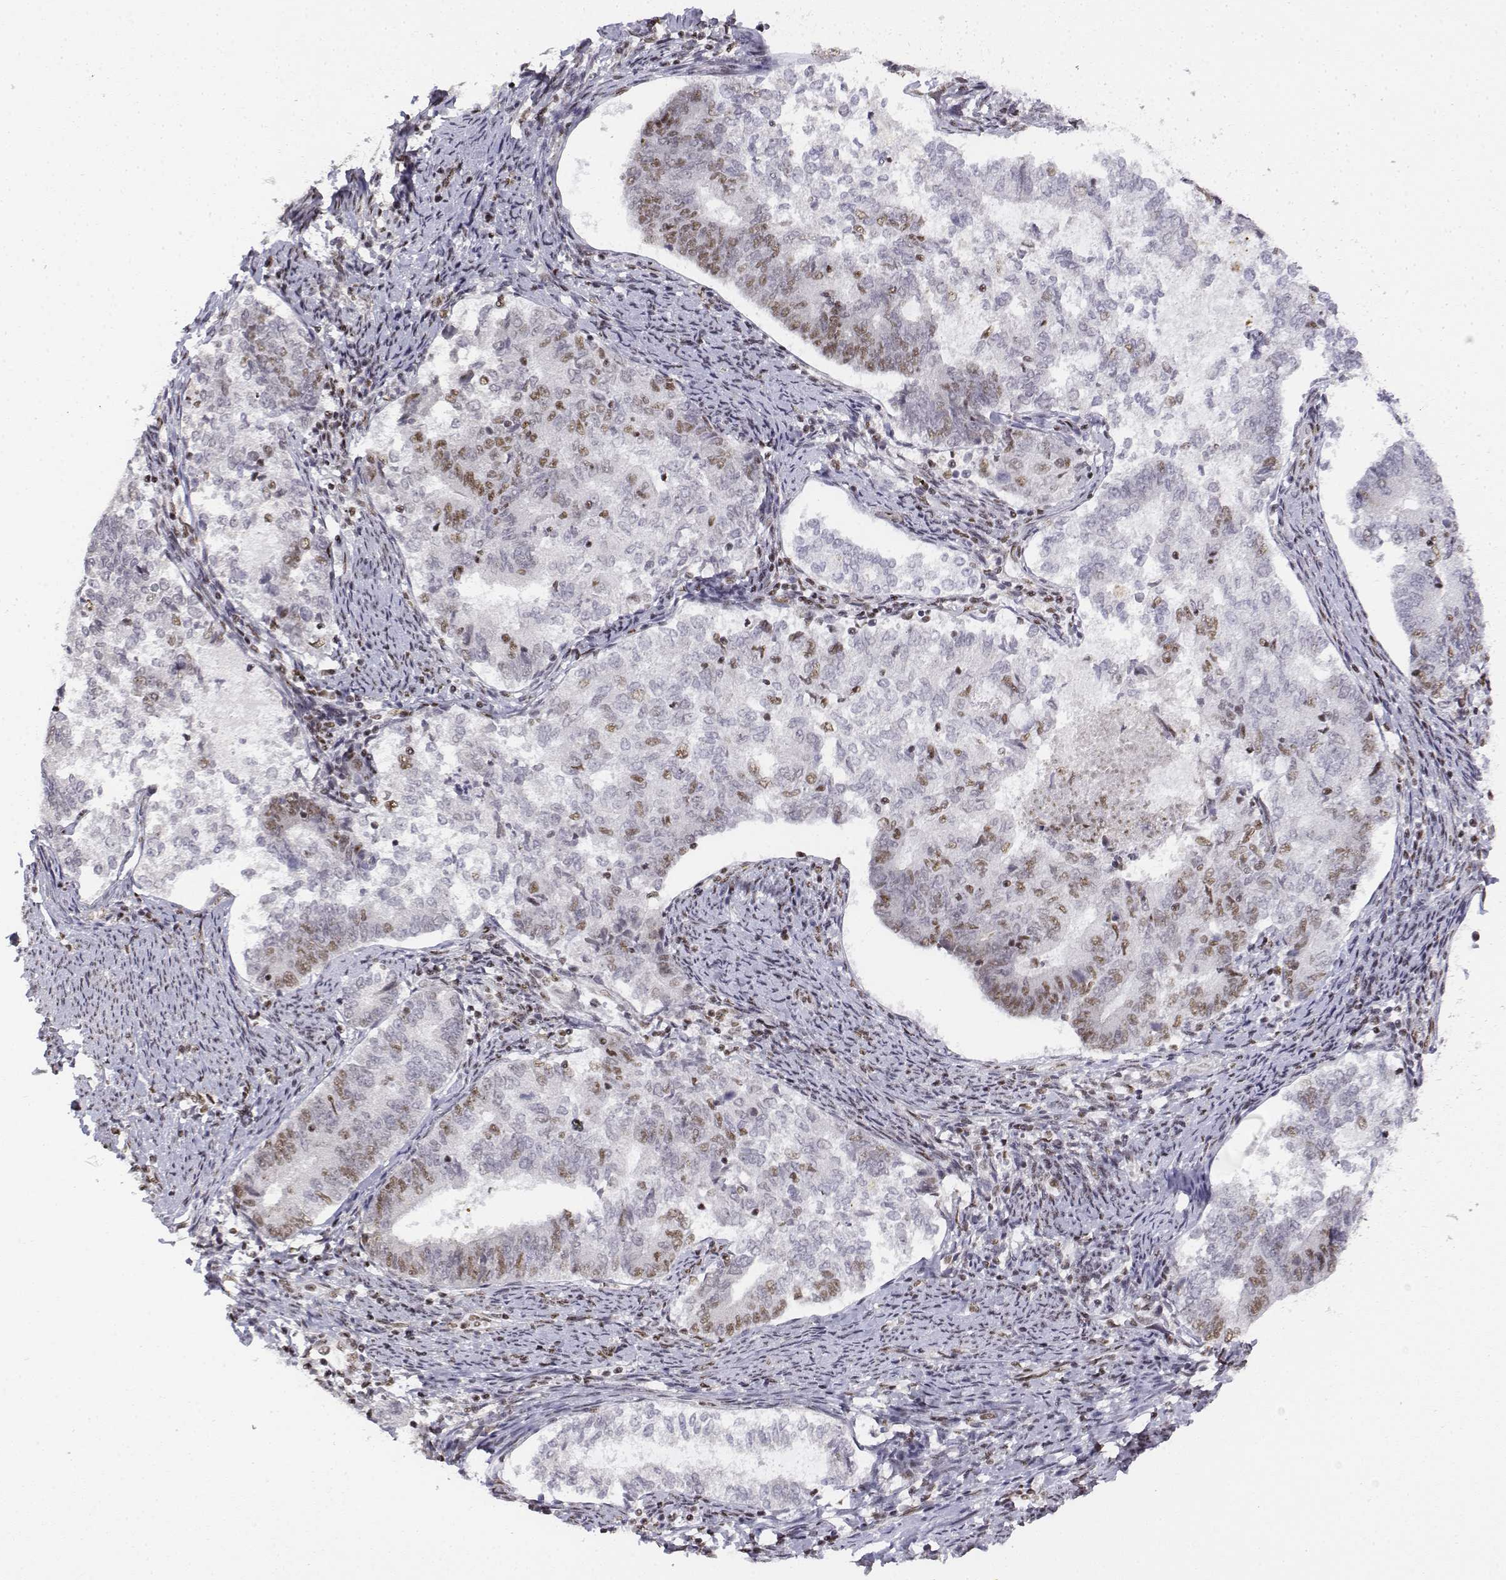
{"staining": {"intensity": "moderate", "quantity": "<25%", "location": "nuclear"}, "tissue": "endometrial cancer", "cell_type": "Tumor cells", "image_type": "cancer", "snomed": [{"axis": "morphology", "description": "Adenocarcinoma, NOS"}, {"axis": "topography", "description": "Endometrium"}], "caption": "Immunohistochemistry (IHC) (DAB (3,3'-diaminobenzidine)) staining of endometrial cancer demonstrates moderate nuclear protein expression in approximately <25% of tumor cells.", "gene": "SETD1A", "patient": {"sex": "female", "age": 65}}